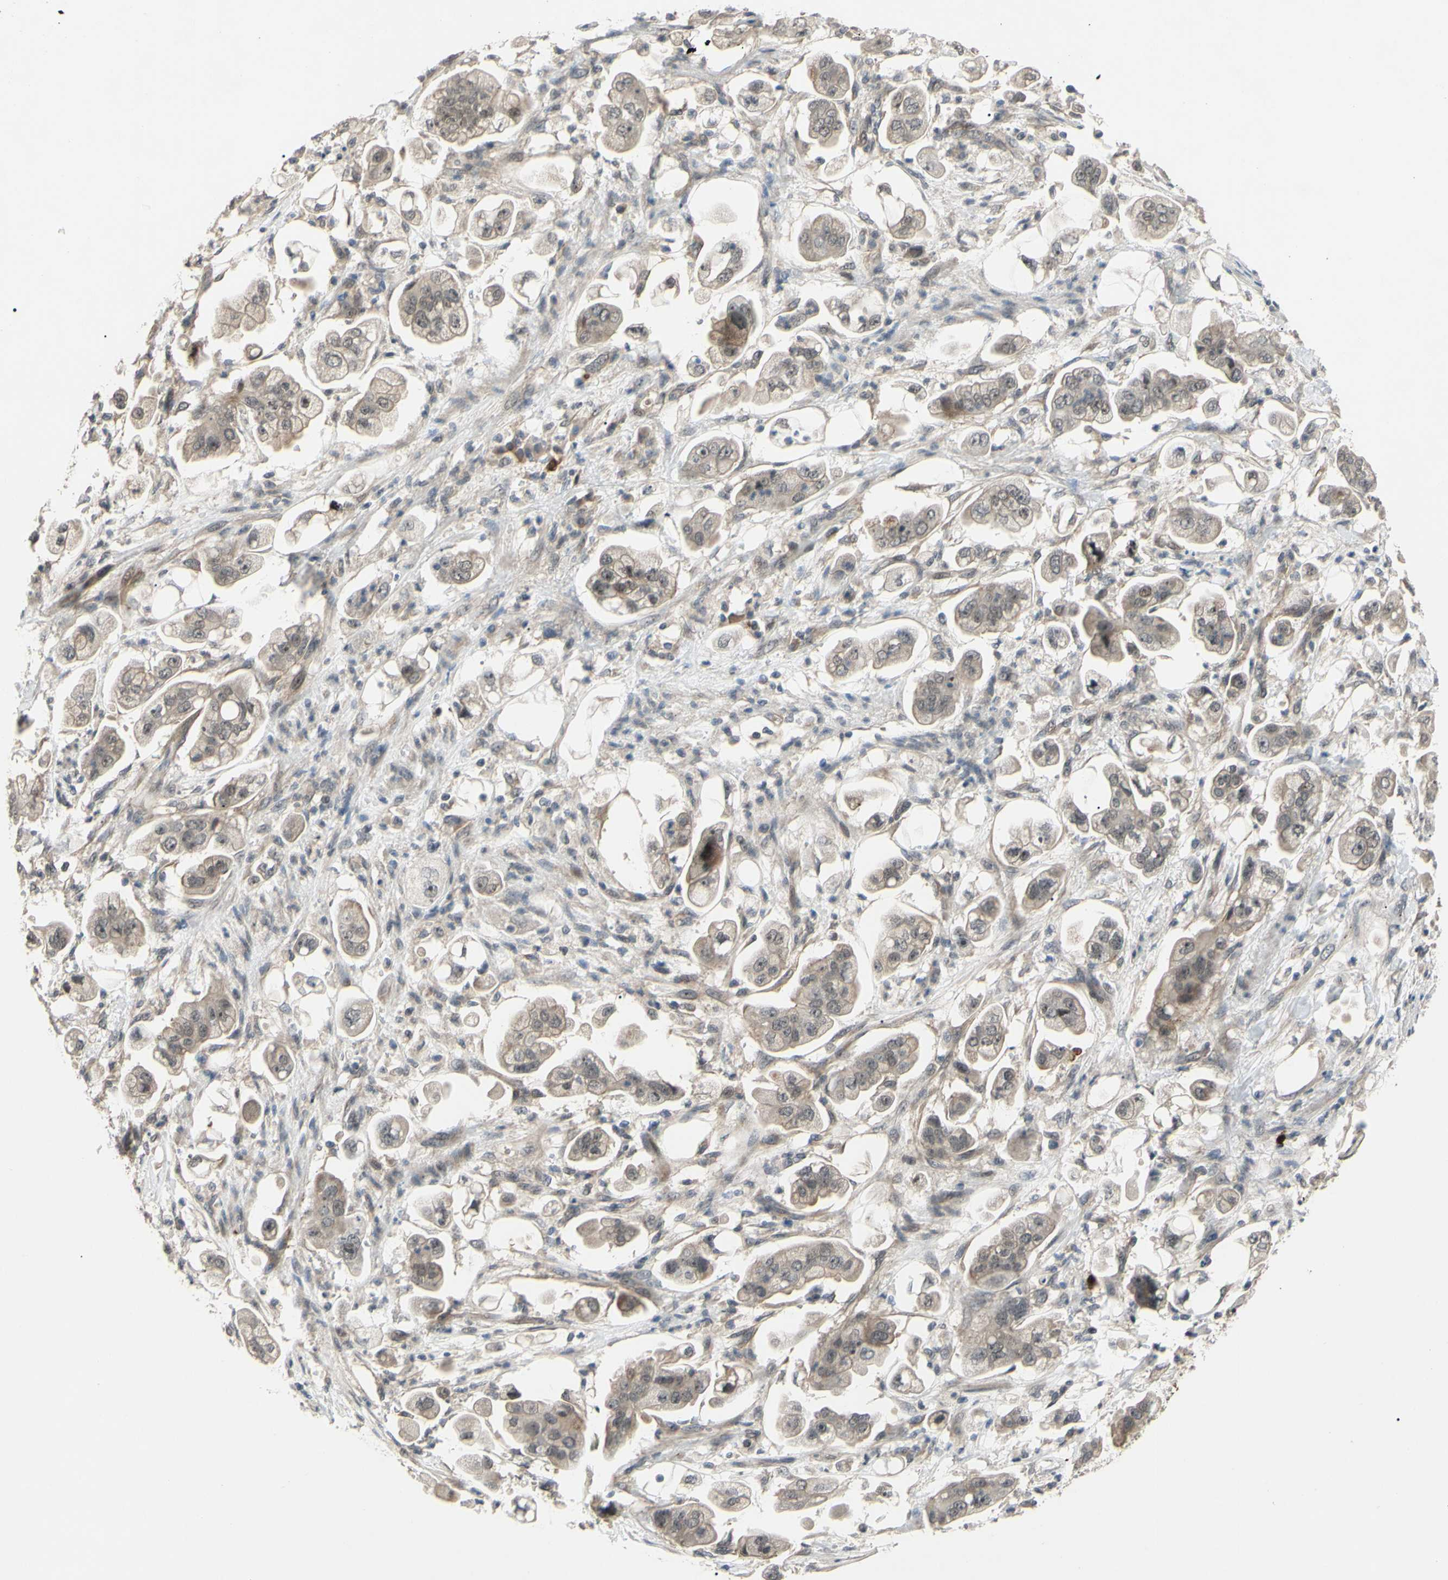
{"staining": {"intensity": "weak", "quantity": ">75%", "location": "cytoplasmic/membranous"}, "tissue": "stomach cancer", "cell_type": "Tumor cells", "image_type": "cancer", "snomed": [{"axis": "morphology", "description": "Adenocarcinoma, NOS"}, {"axis": "topography", "description": "Stomach"}], "caption": "Protein expression analysis of adenocarcinoma (stomach) reveals weak cytoplasmic/membranous staining in about >75% of tumor cells.", "gene": "ALK", "patient": {"sex": "male", "age": 62}}